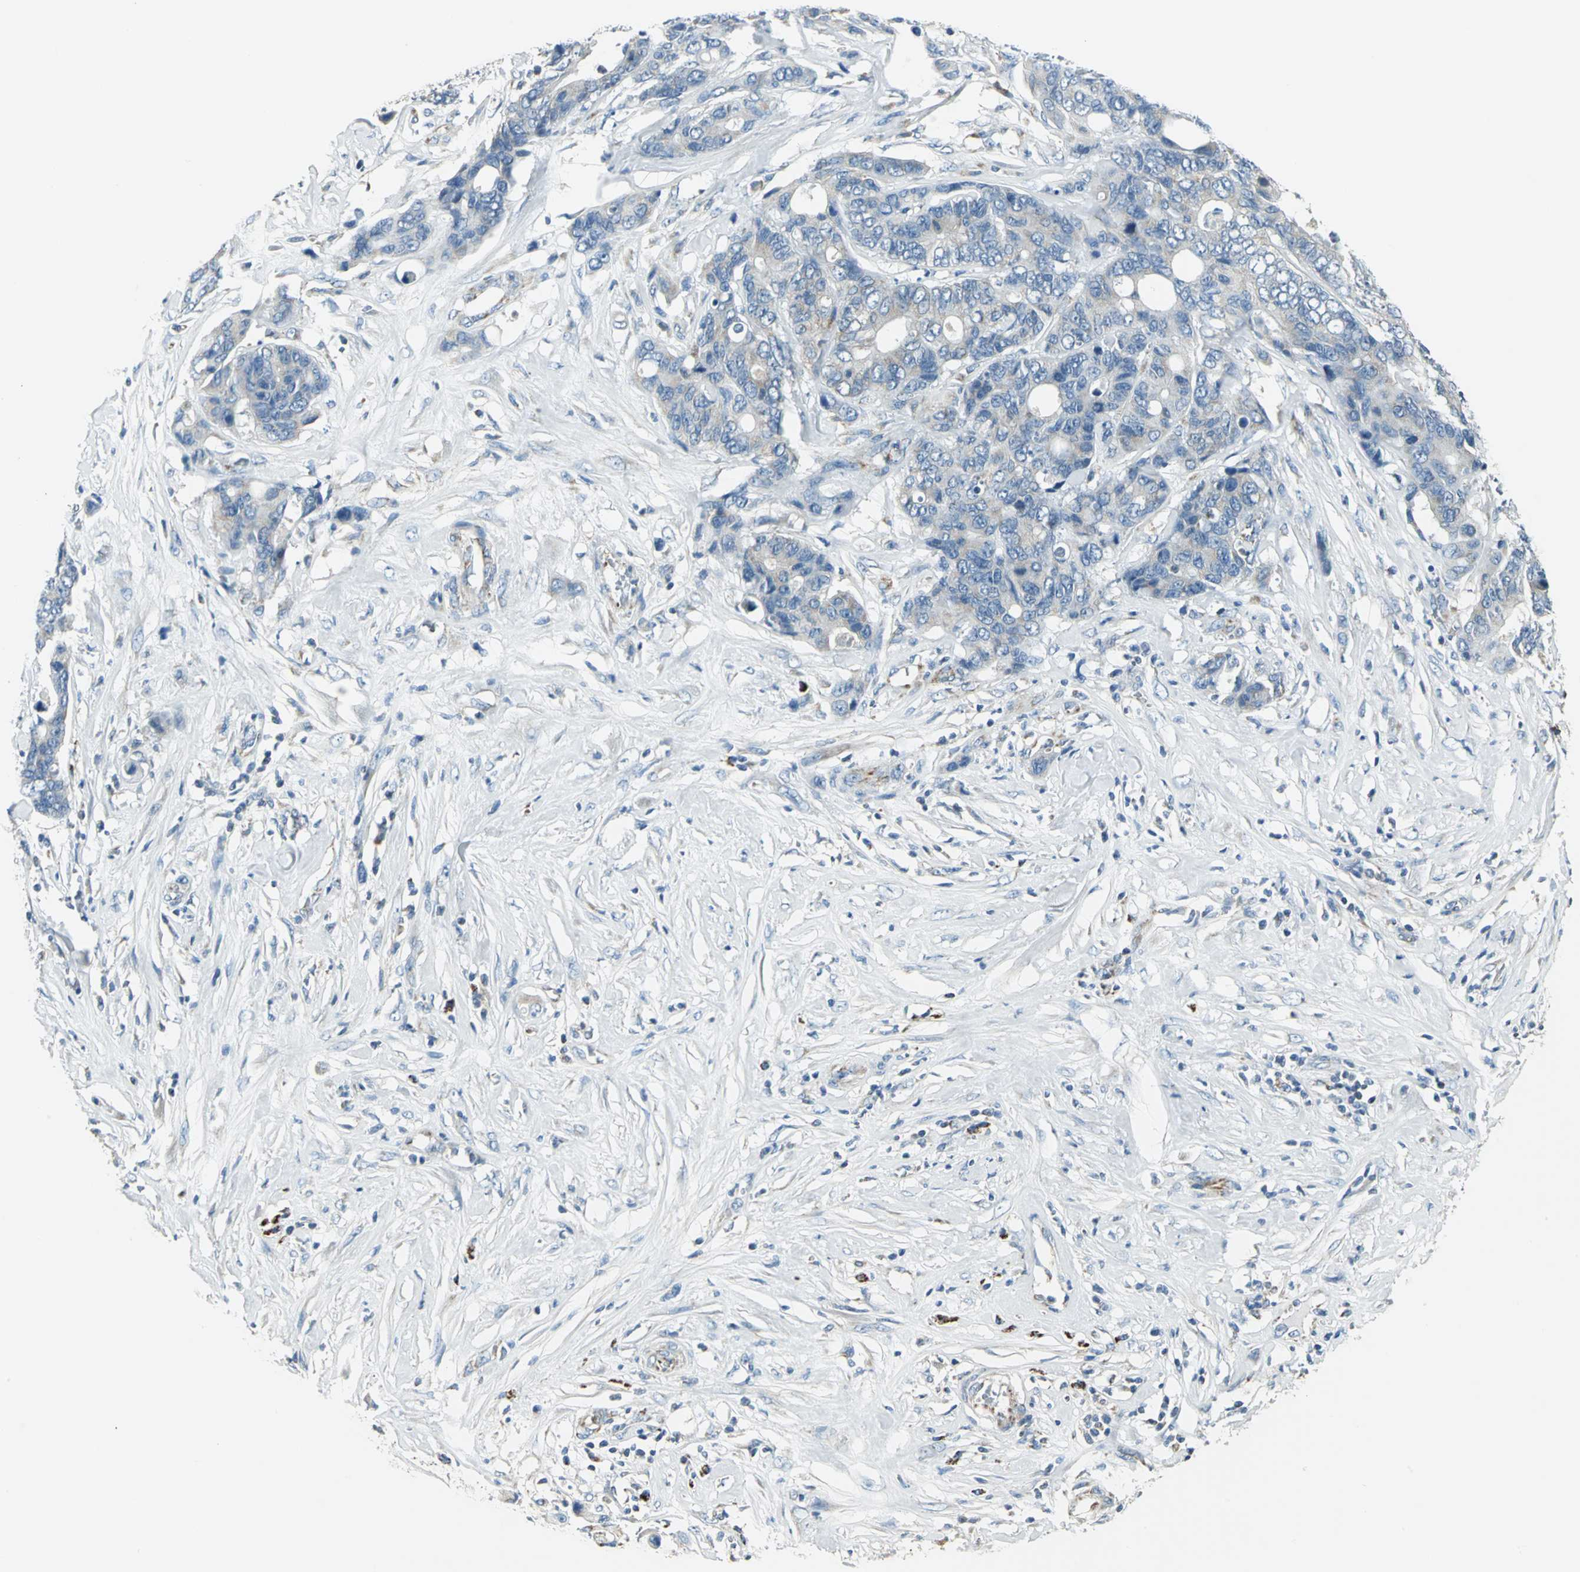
{"staining": {"intensity": "weak", "quantity": "<25%", "location": "cytoplasmic/membranous"}, "tissue": "colorectal cancer", "cell_type": "Tumor cells", "image_type": "cancer", "snomed": [{"axis": "morphology", "description": "Adenocarcinoma, NOS"}, {"axis": "topography", "description": "Rectum"}], "caption": "This is an immunohistochemistry (IHC) photomicrograph of human adenocarcinoma (colorectal). There is no expression in tumor cells.", "gene": "ACADM", "patient": {"sex": "male", "age": 55}}